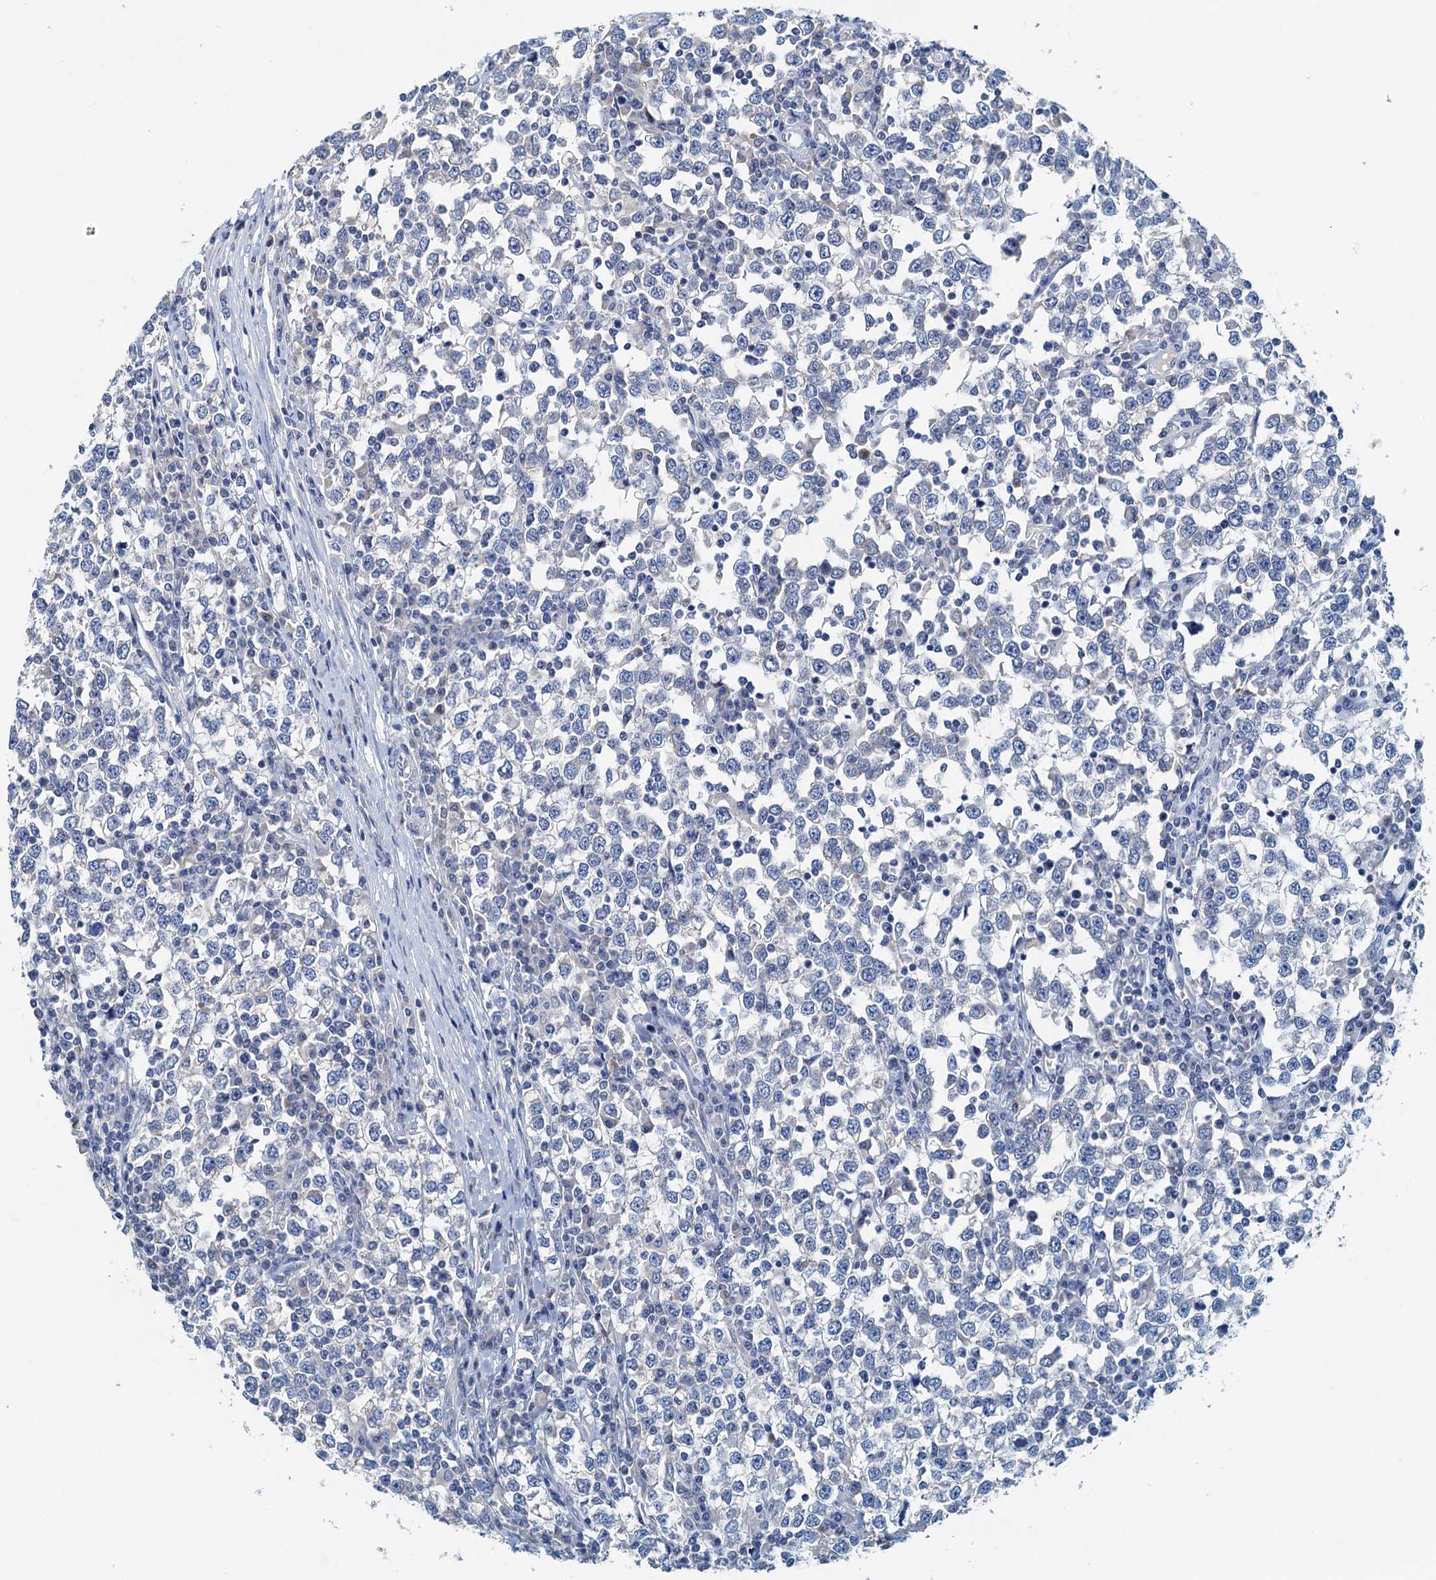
{"staining": {"intensity": "negative", "quantity": "none", "location": "none"}, "tissue": "testis cancer", "cell_type": "Tumor cells", "image_type": "cancer", "snomed": [{"axis": "morphology", "description": "Seminoma, NOS"}, {"axis": "topography", "description": "Testis"}], "caption": "High power microscopy histopathology image of an IHC image of seminoma (testis), revealing no significant positivity in tumor cells.", "gene": "DTD1", "patient": {"sex": "male", "age": 65}}